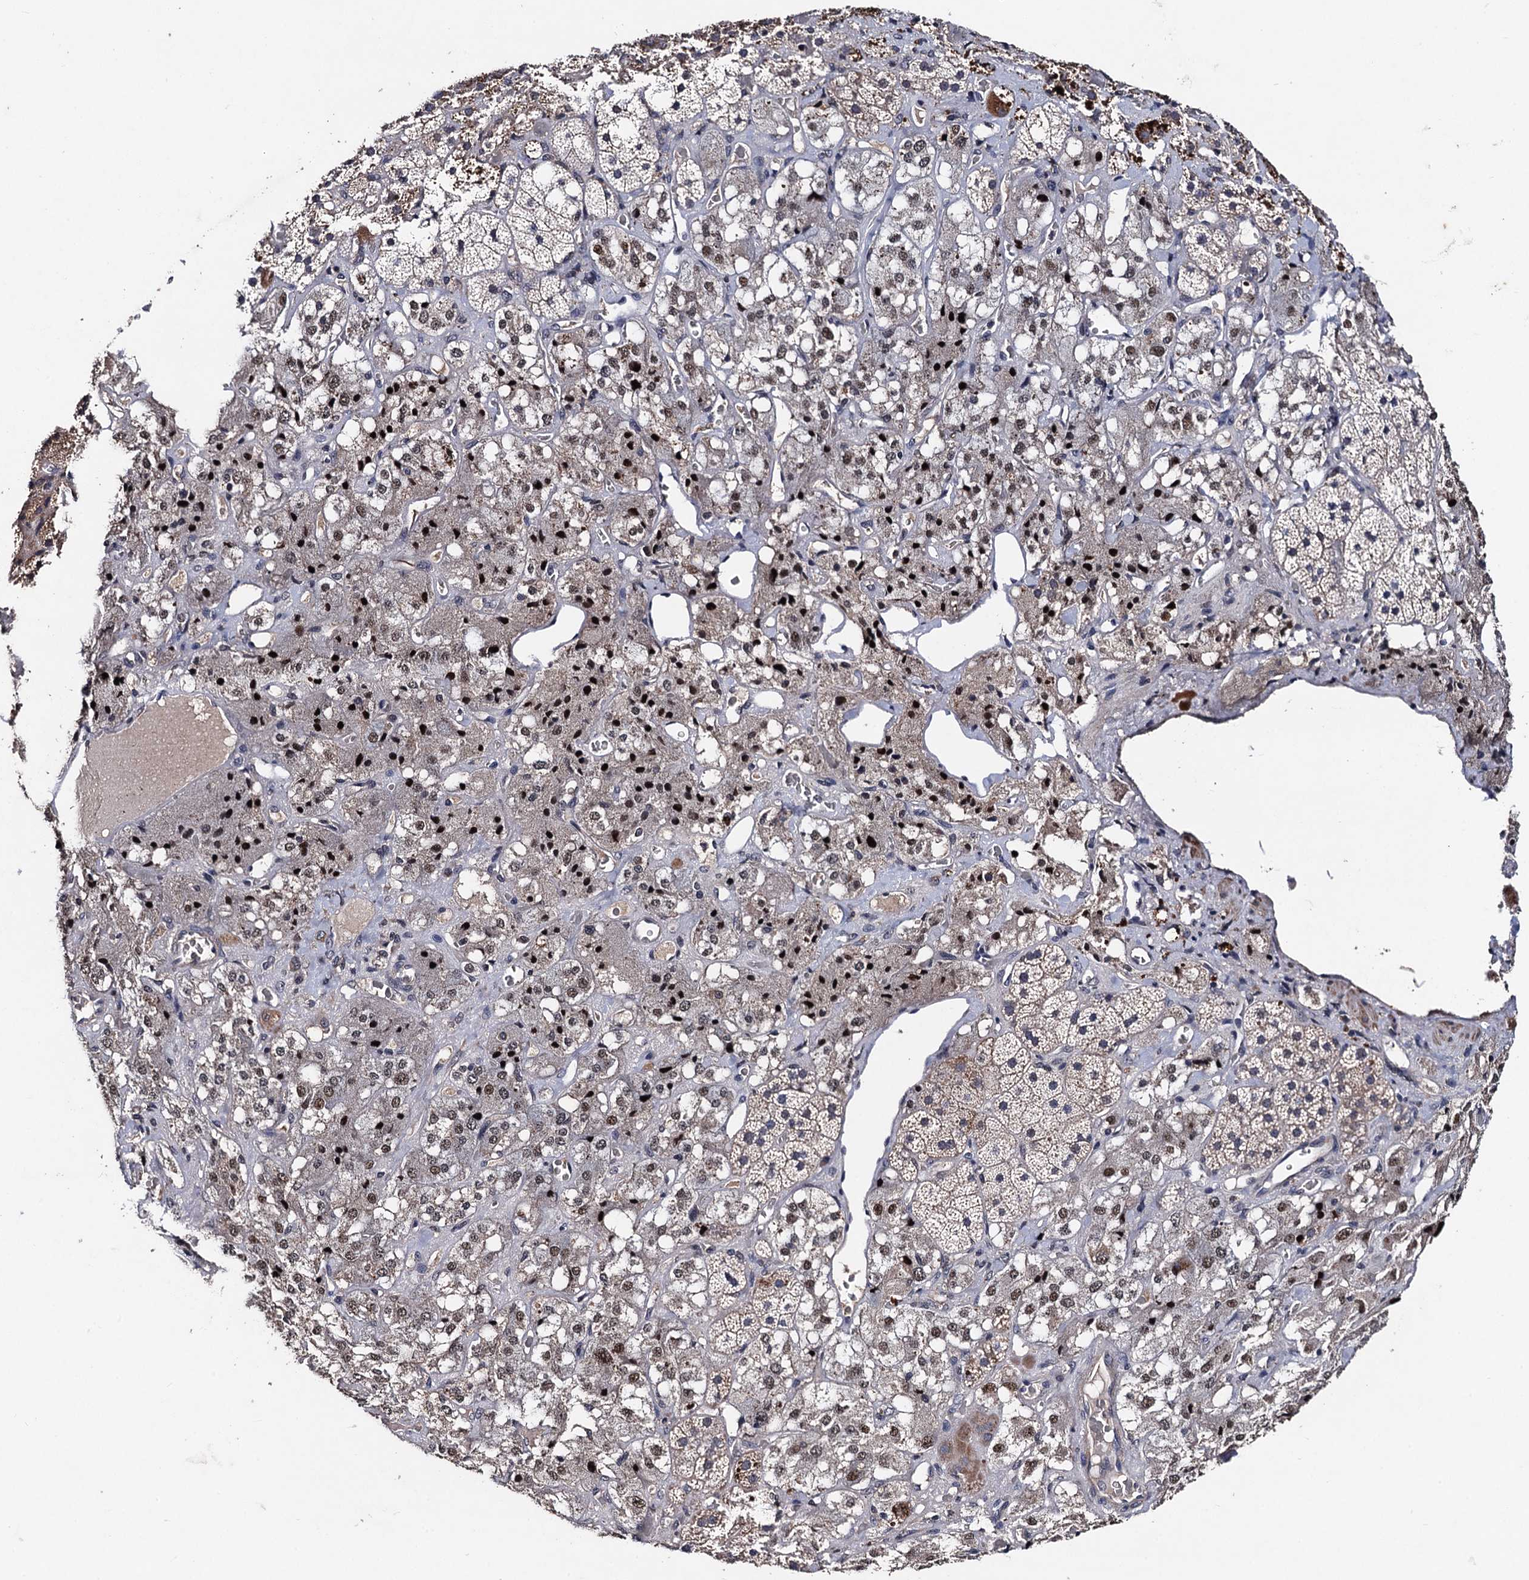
{"staining": {"intensity": "moderate", "quantity": "25%-75%", "location": "cytoplasmic/membranous,nuclear"}, "tissue": "adrenal gland", "cell_type": "Glandular cells", "image_type": "normal", "snomed": [{"axis": "morphology", "description": "Normal tissue, NOS"}, {"axis": "topography", "description": "Adrenal gland"}], "caption": "An image of human adrenal gland stained for a protein shows moderate cytoplasmic/membranous,nuclear brown staining in glandular cells.", "gene": "PPTC7", "patient": {"sex": "male", "age": 57}}